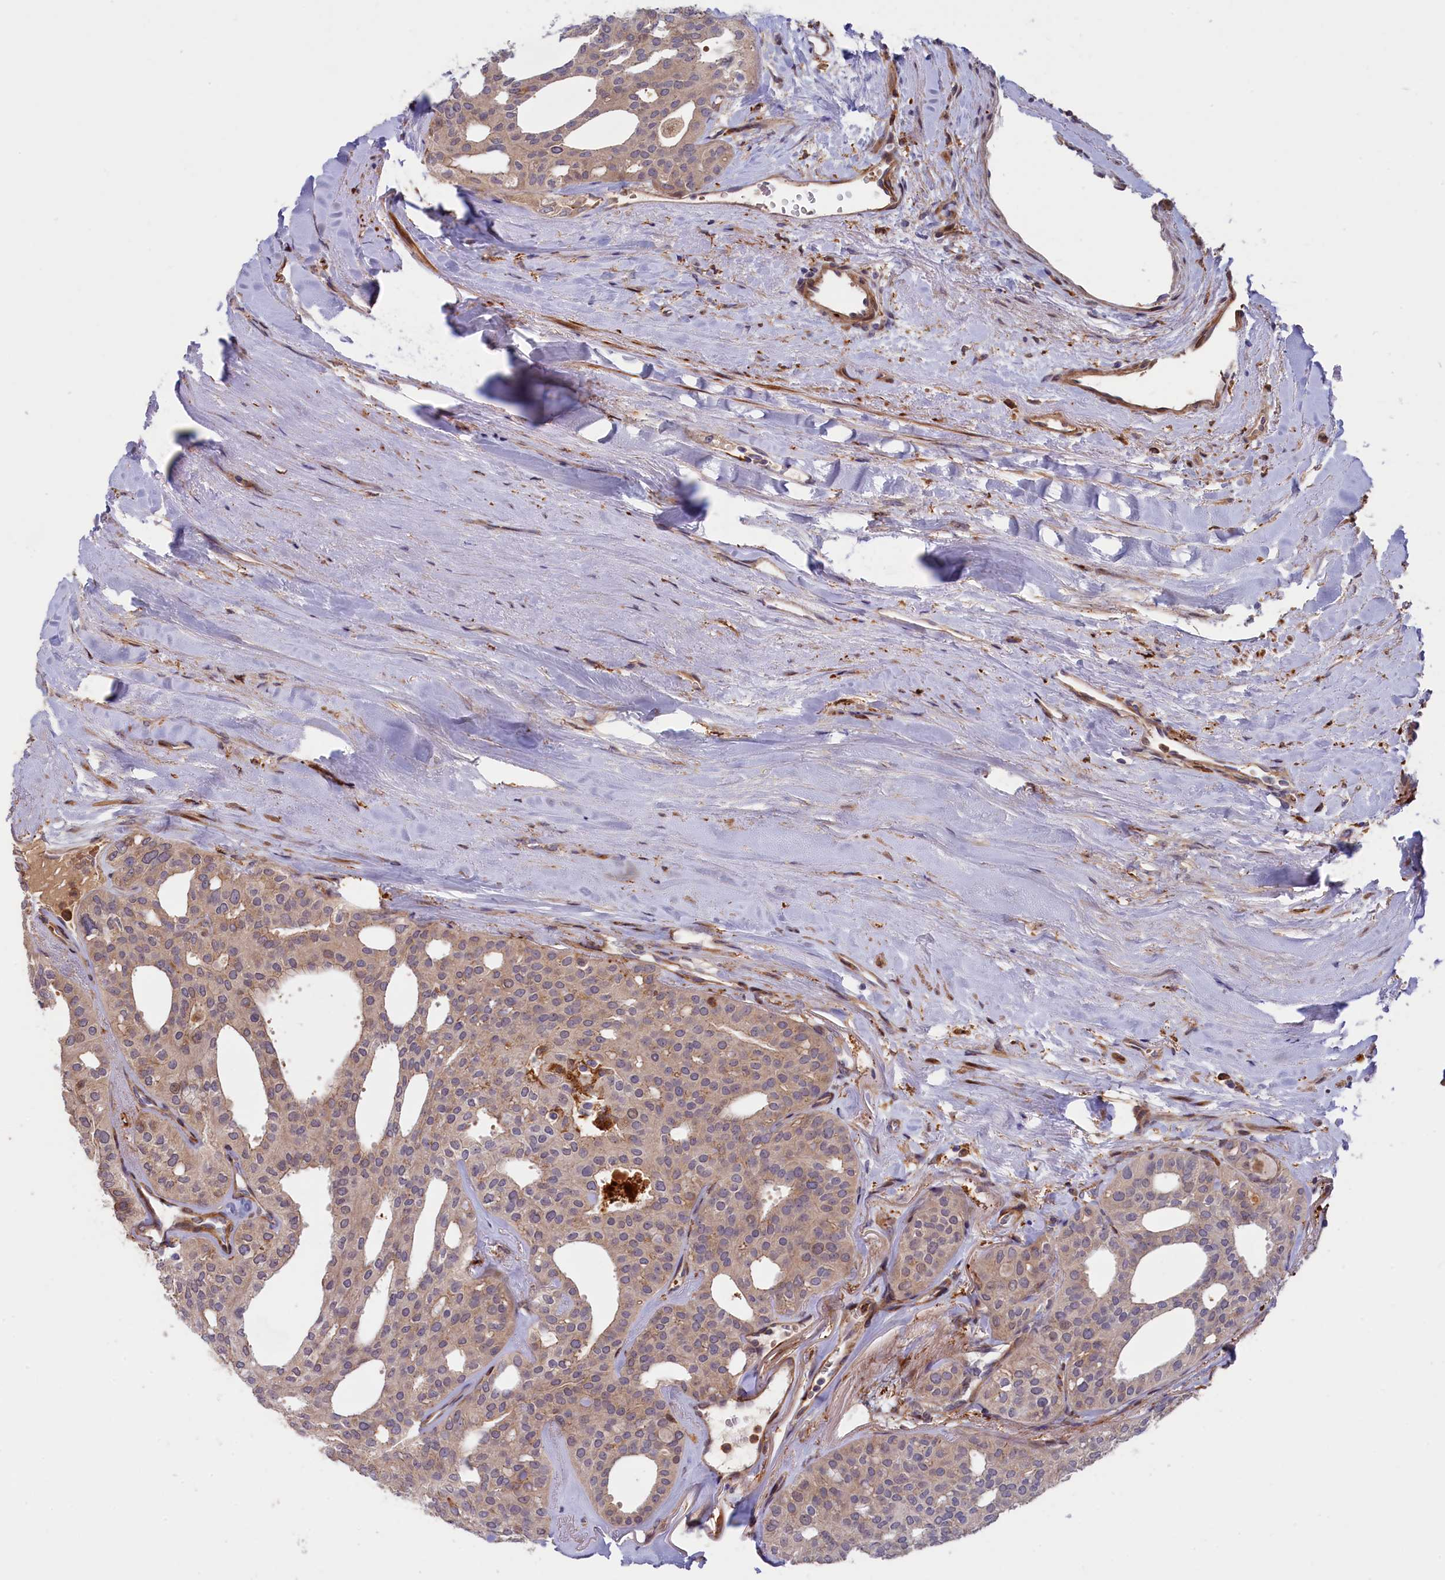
{"staining": {"intensity": "negative", "quantity": "none", "location": "none"}, "tissue": "thyroid cancer", "cell_type": "Tumor cells", "image_type": "cancer", "snomed": [{"axis": "morphology", "description": "Follicular adenoma carcinoma, NOS"}, {"axis": "topography", "description": "Thyroid gland"}], "caption": "Immunohistochemistry histopathology image of neoplastic tissue: human follicular adenoma carcinoma (thyroid) stained with DAB (3,3'-diaminobenzidine) exhibits no significant protein expression in tumor cells. (Brightfield microscopy of DAB IHC at high magnification).", "gene": "FERMT1", "patient": {"sex": "male", "age": 75}}